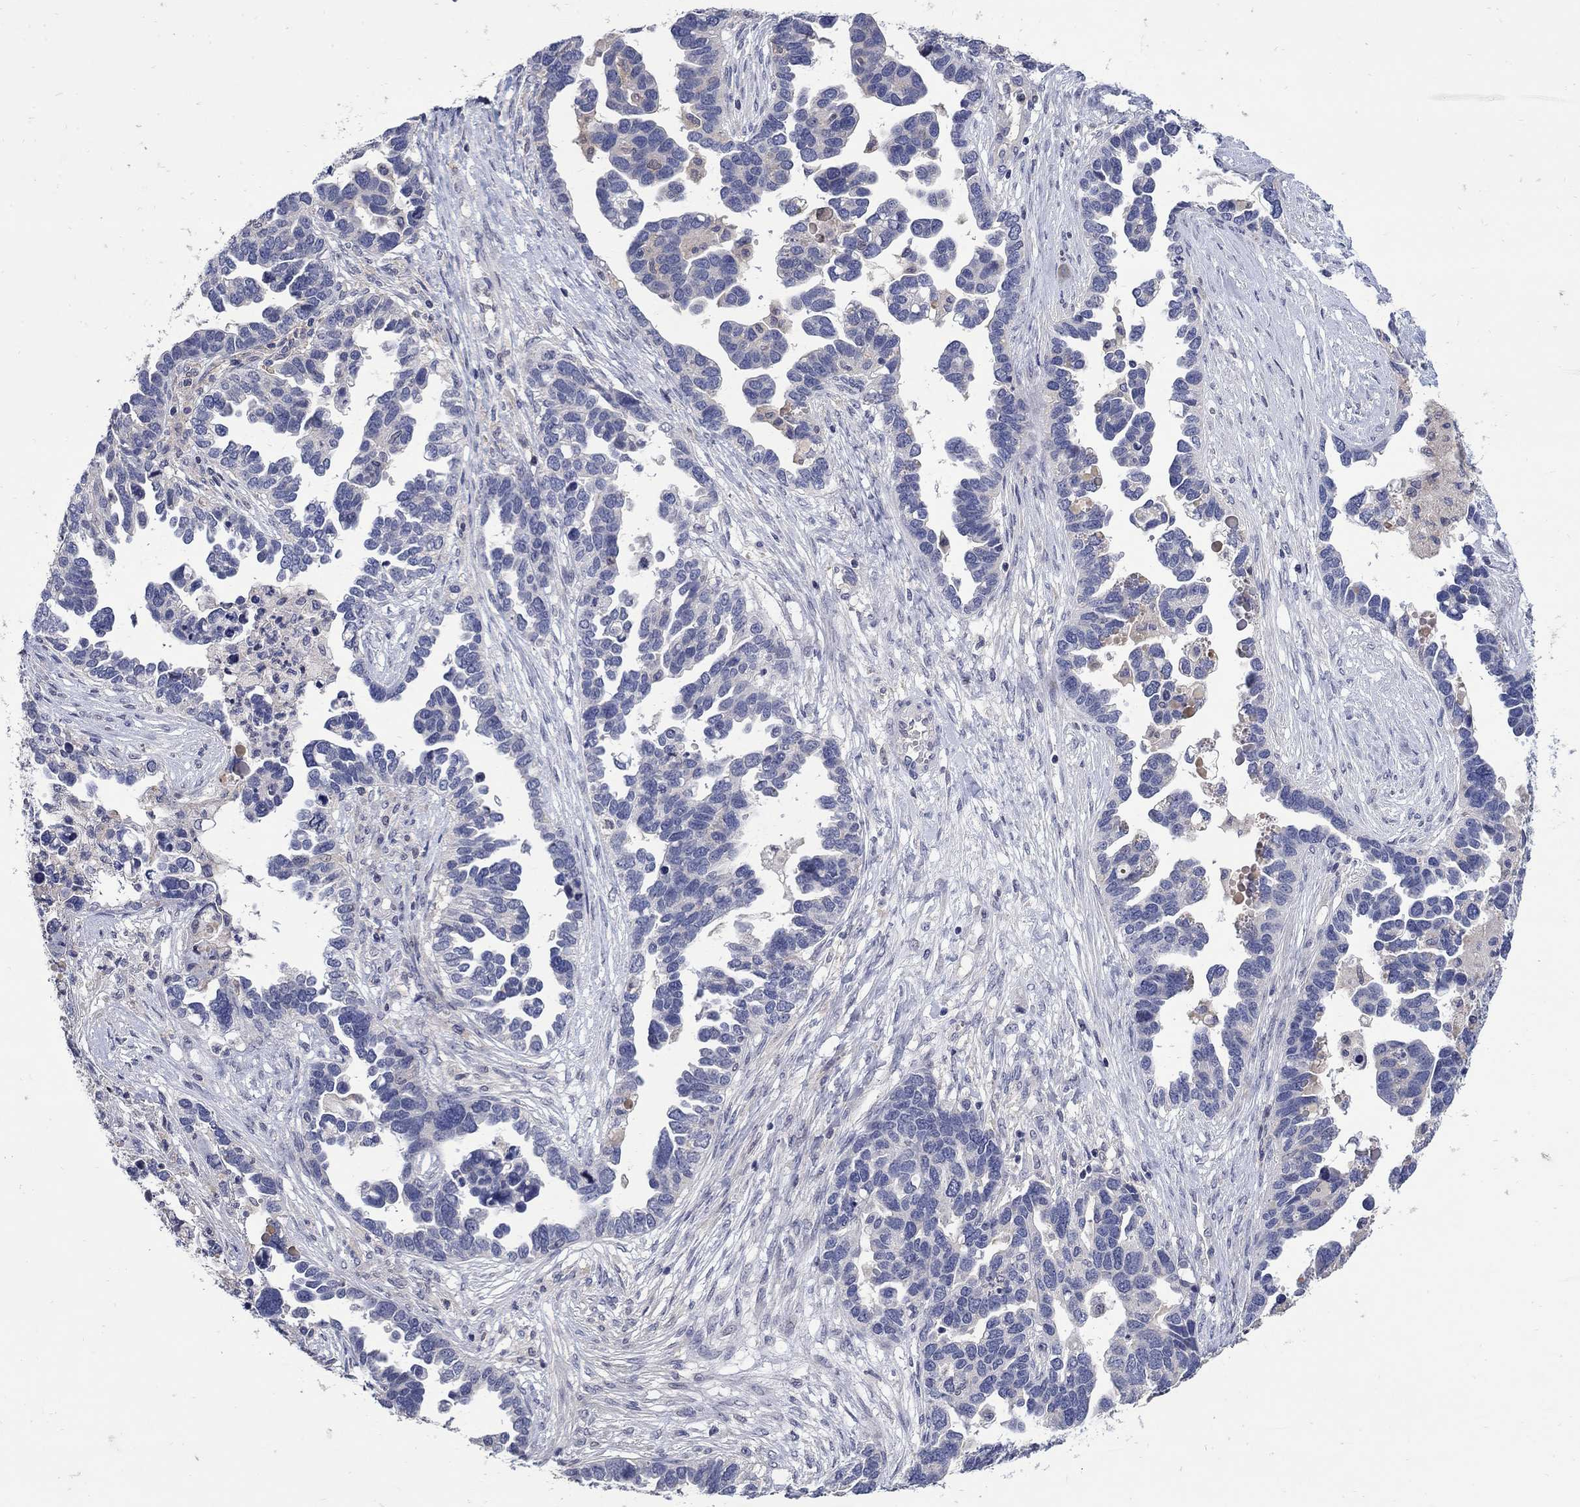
{"staining": {"intensity": "negative", "quantity": "none", "location": "none"}, "tissue": "ovarian cancer", "cell_type": "Tumor cells", "image_type": "cancer", "snomed": [{"axis": "morphology", "description": "Cystadenocarcinoma, serous, NOS"}, {"axis": "topography", "description": "Ovary"}], "caption": "Serous cystadenocarcinoma (ovarian) was stained to show a protein in brown. There is no significant positivity in tumor cells.", "gene": "CETN1", "patient": {"sex": "female", "age": 54}}